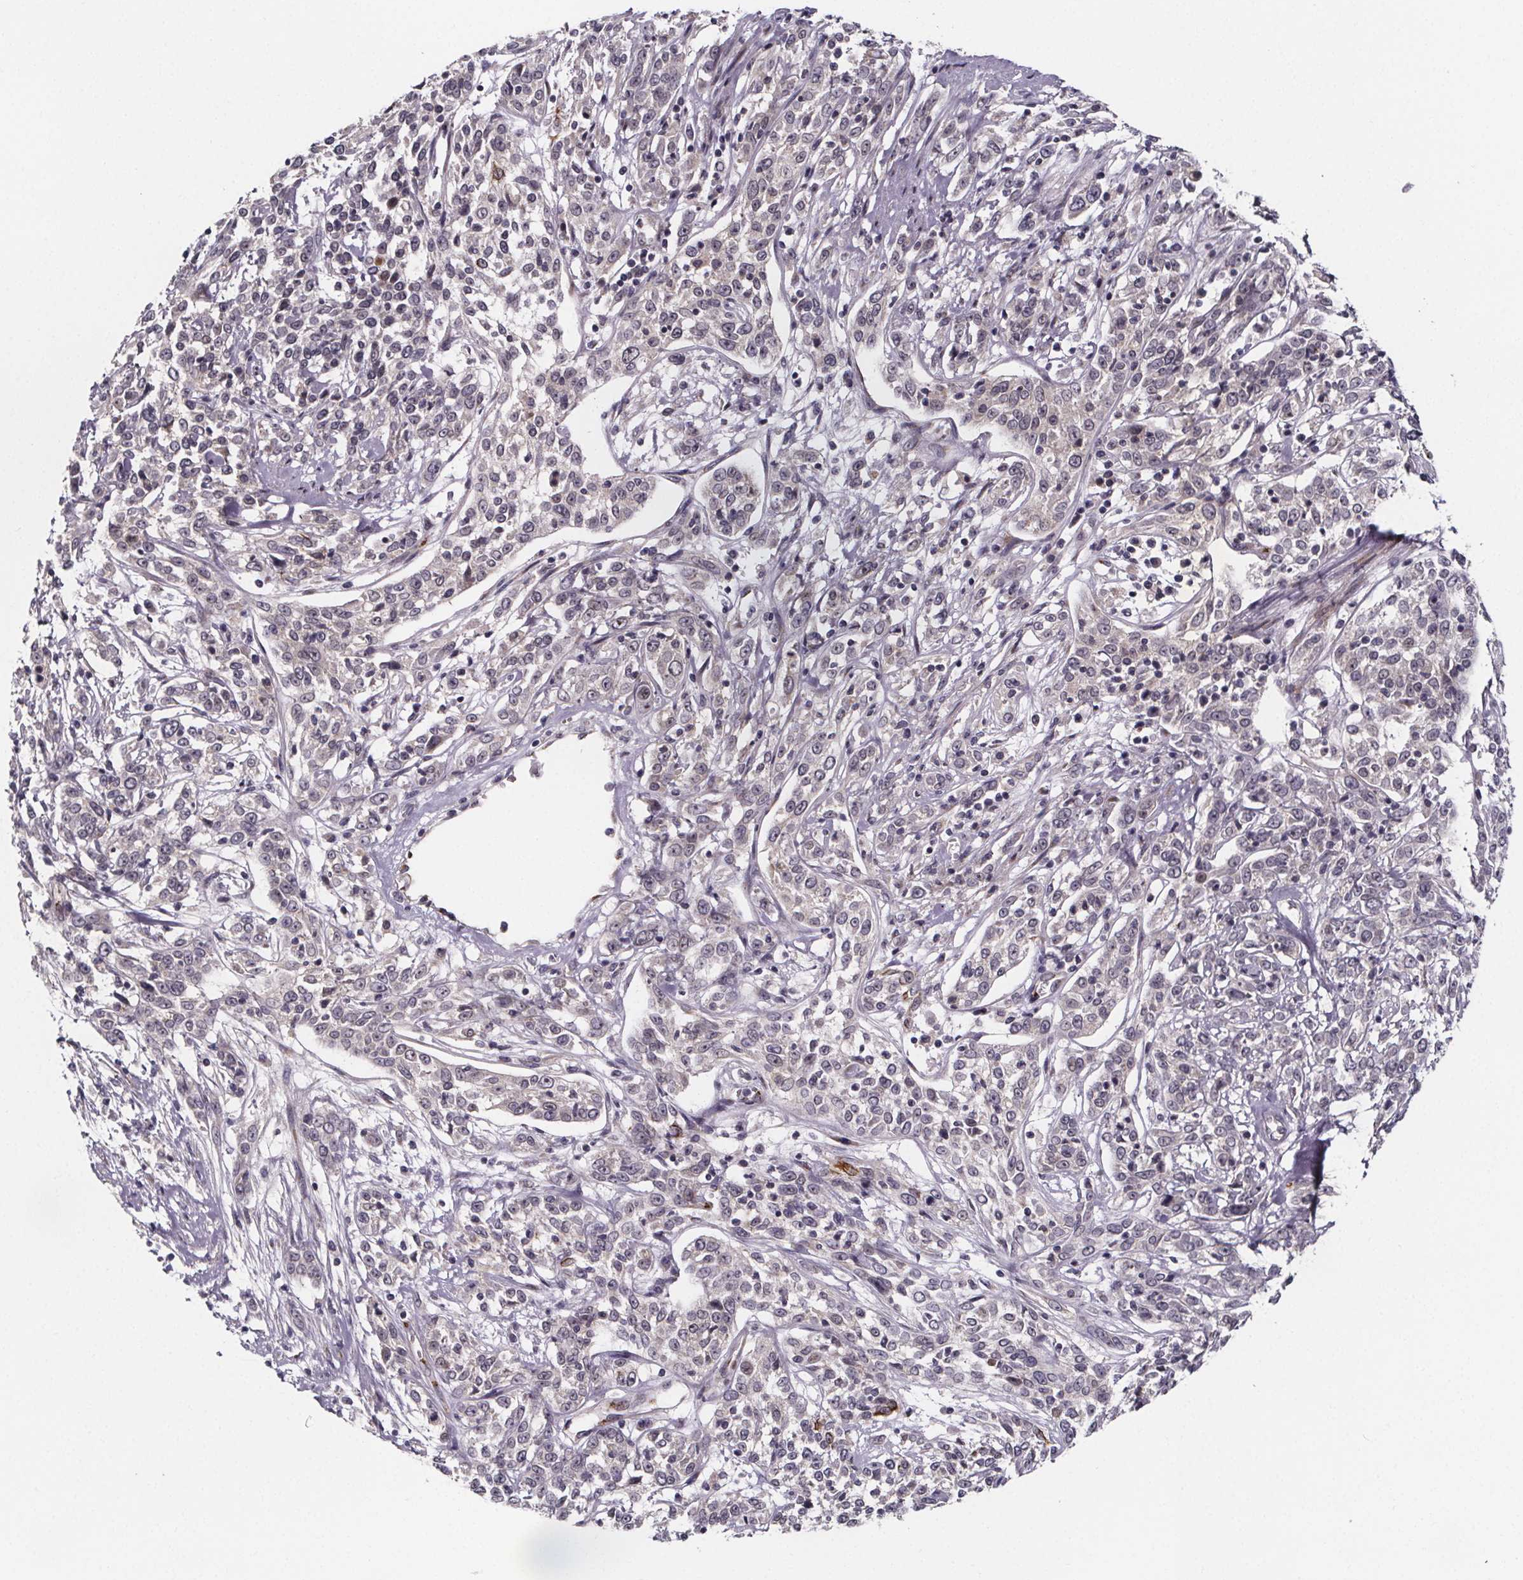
{"staining": {"intensity": "negative", "quantity": "none", "location": "none"}, "tissue": "cervical cancer", "cell_type": "Tumor cells", "image_type": "cancer", "snomed": [{"axis": "morphology", "description": "Adenocarcinoma, NOS"}, {"axis": "topography", "description": "Cervix"}], "caption": "Tumor cells are negative for brown protein staining in cervical adenocarcinoma.", "gene": "NDST1", "patient": {"sex": "female", "age": 40}}